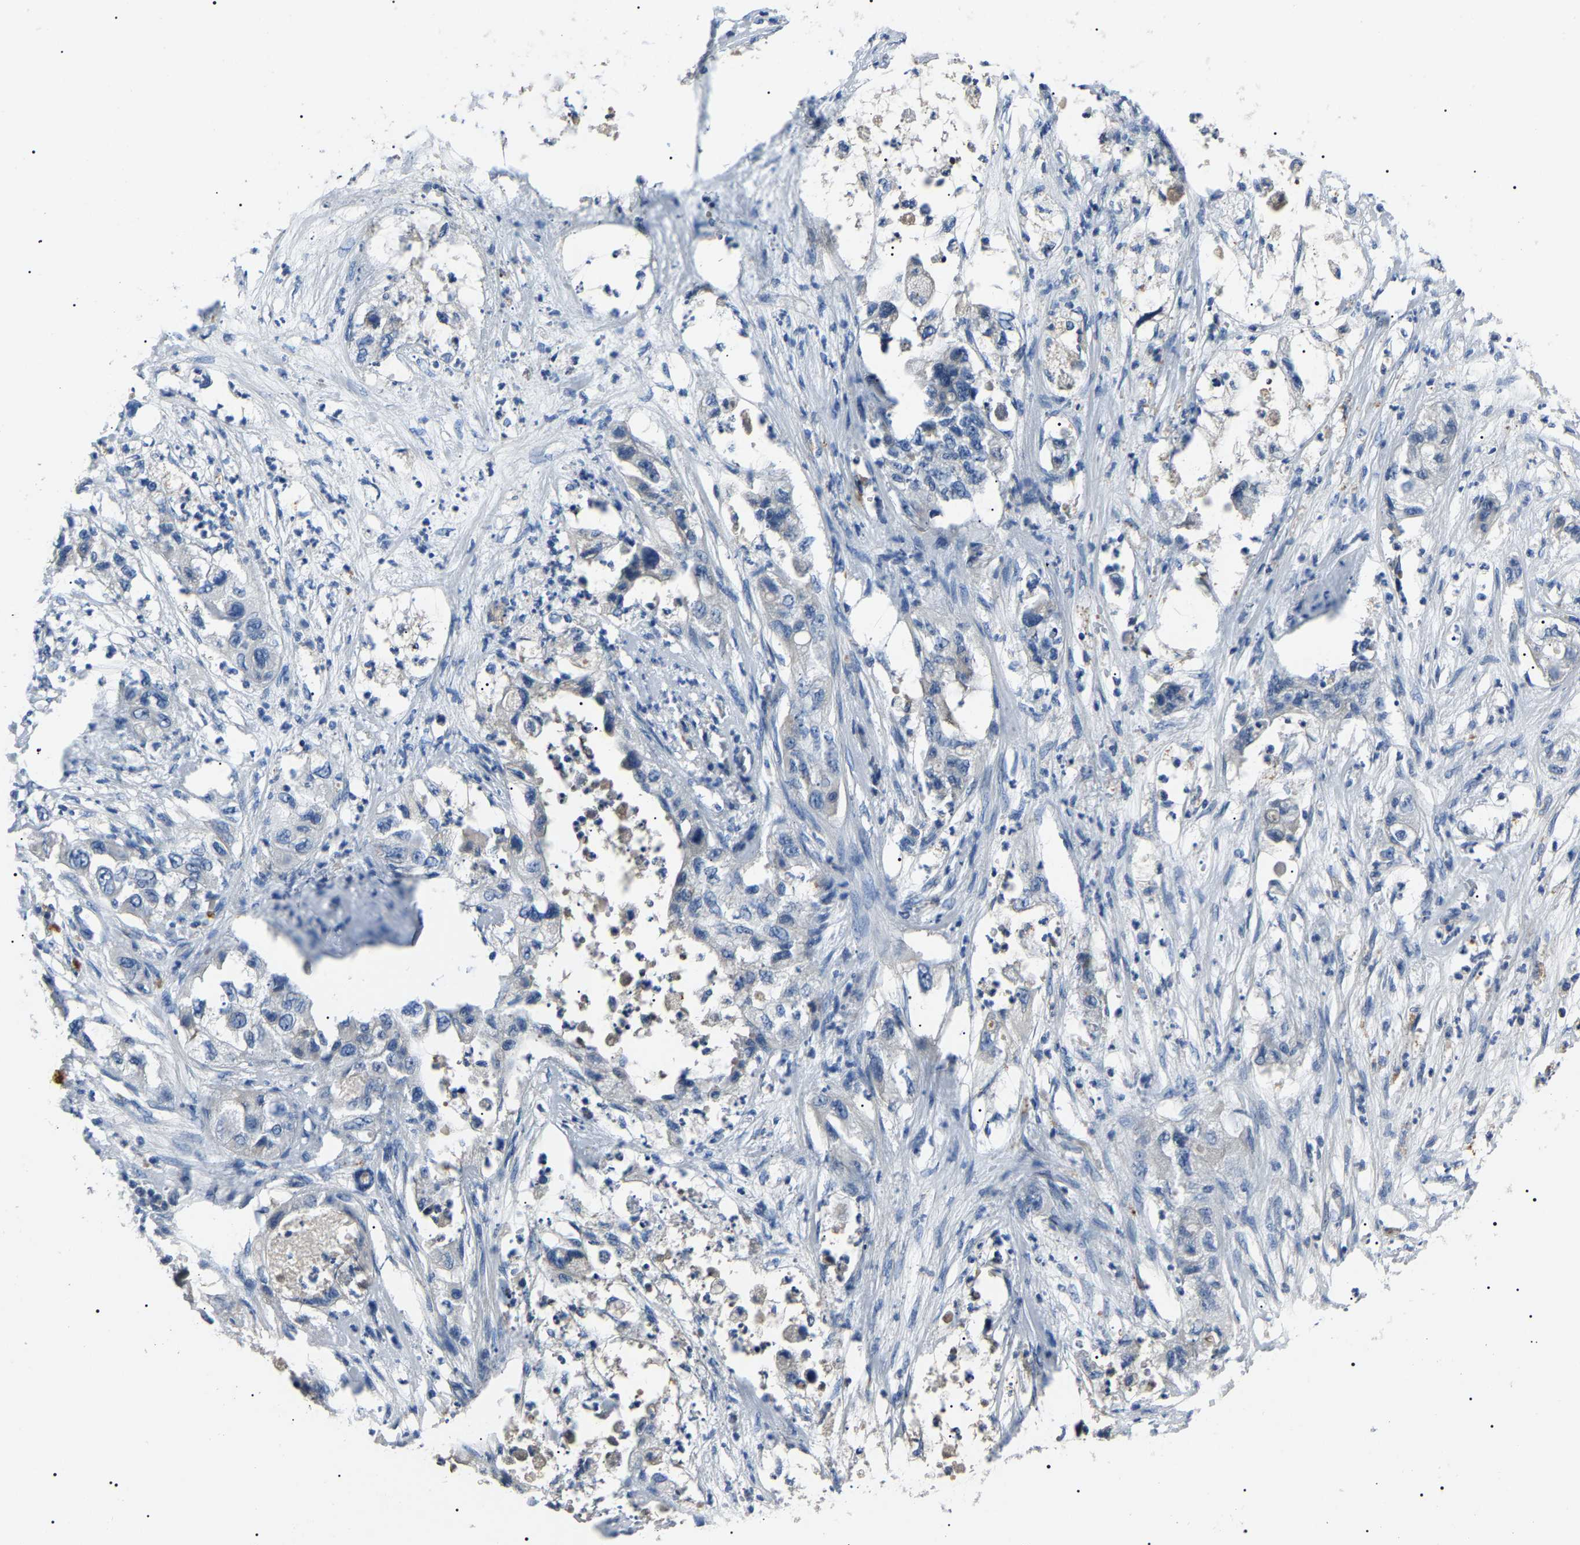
{"staining": {"intensity": "negative", "quantity": "none", "location": "none"}, "tissue": "pancreatic cancer", "cell_type": "Tumor cells", "image_type": "cancer", "snomed": [{"axis": "morphology", "description": "Adenocarcinoma, NOS"}, {"axis": "topography", "description": "Pancreas"}], "caption": "Immunohistochemical staining of pancreatic cancer exhibits no significant expression in tumor cells. (Stains: DAB (3,3'-diaminobenzidine) immunohistochemistry (IHC) with hematoxylin counter stain, Microscopy: brightfield microscopy at high magnification).", "gene": "KLK15", "patient": {"sex": "female", "age": 78}}